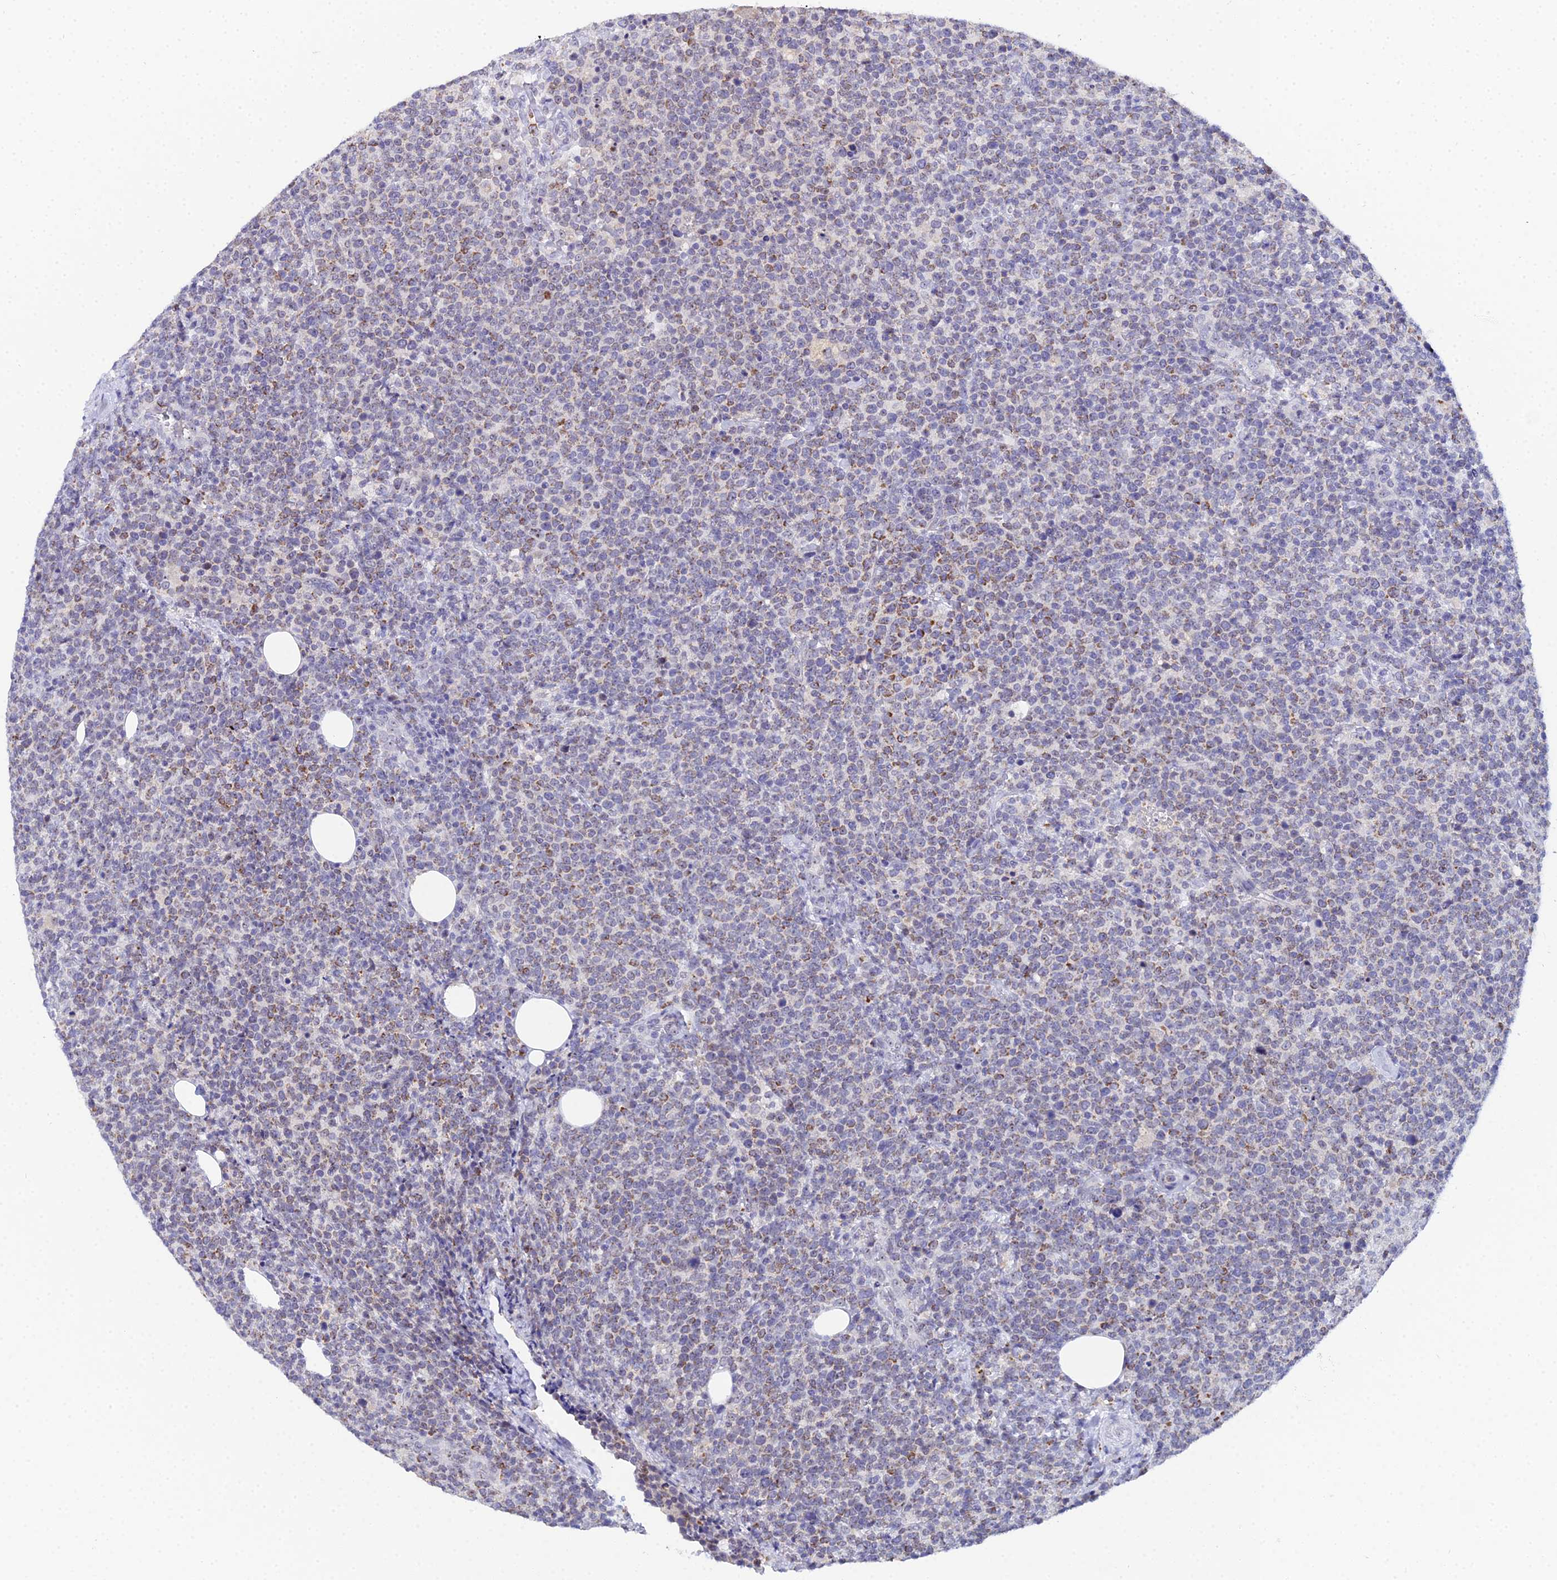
{"staining": {"intensity": "weak", "quantity": "25%-75%", "location": "cytoplasmic/membranous"}, "tissue": "lymphoma", "cell_type": "Tumor cells", "image_type": "cancer", "snomed": [{"axis": "morphology", "description": "Malignant lymphoma, non-Hodgkin's type, High grade"}, {"axis": "topography", "description": "Lymph node"}], "caption": "Malignant lymphoma, non-Hodgkin's type (high-grade) stained with immunohistochemistry exhibits weak cytoplasmic/membranous positivity in approximately 25%-75% of tumor cells.", "gene": "PLPP4", "patient": {"sex": "male", "age": 61}}